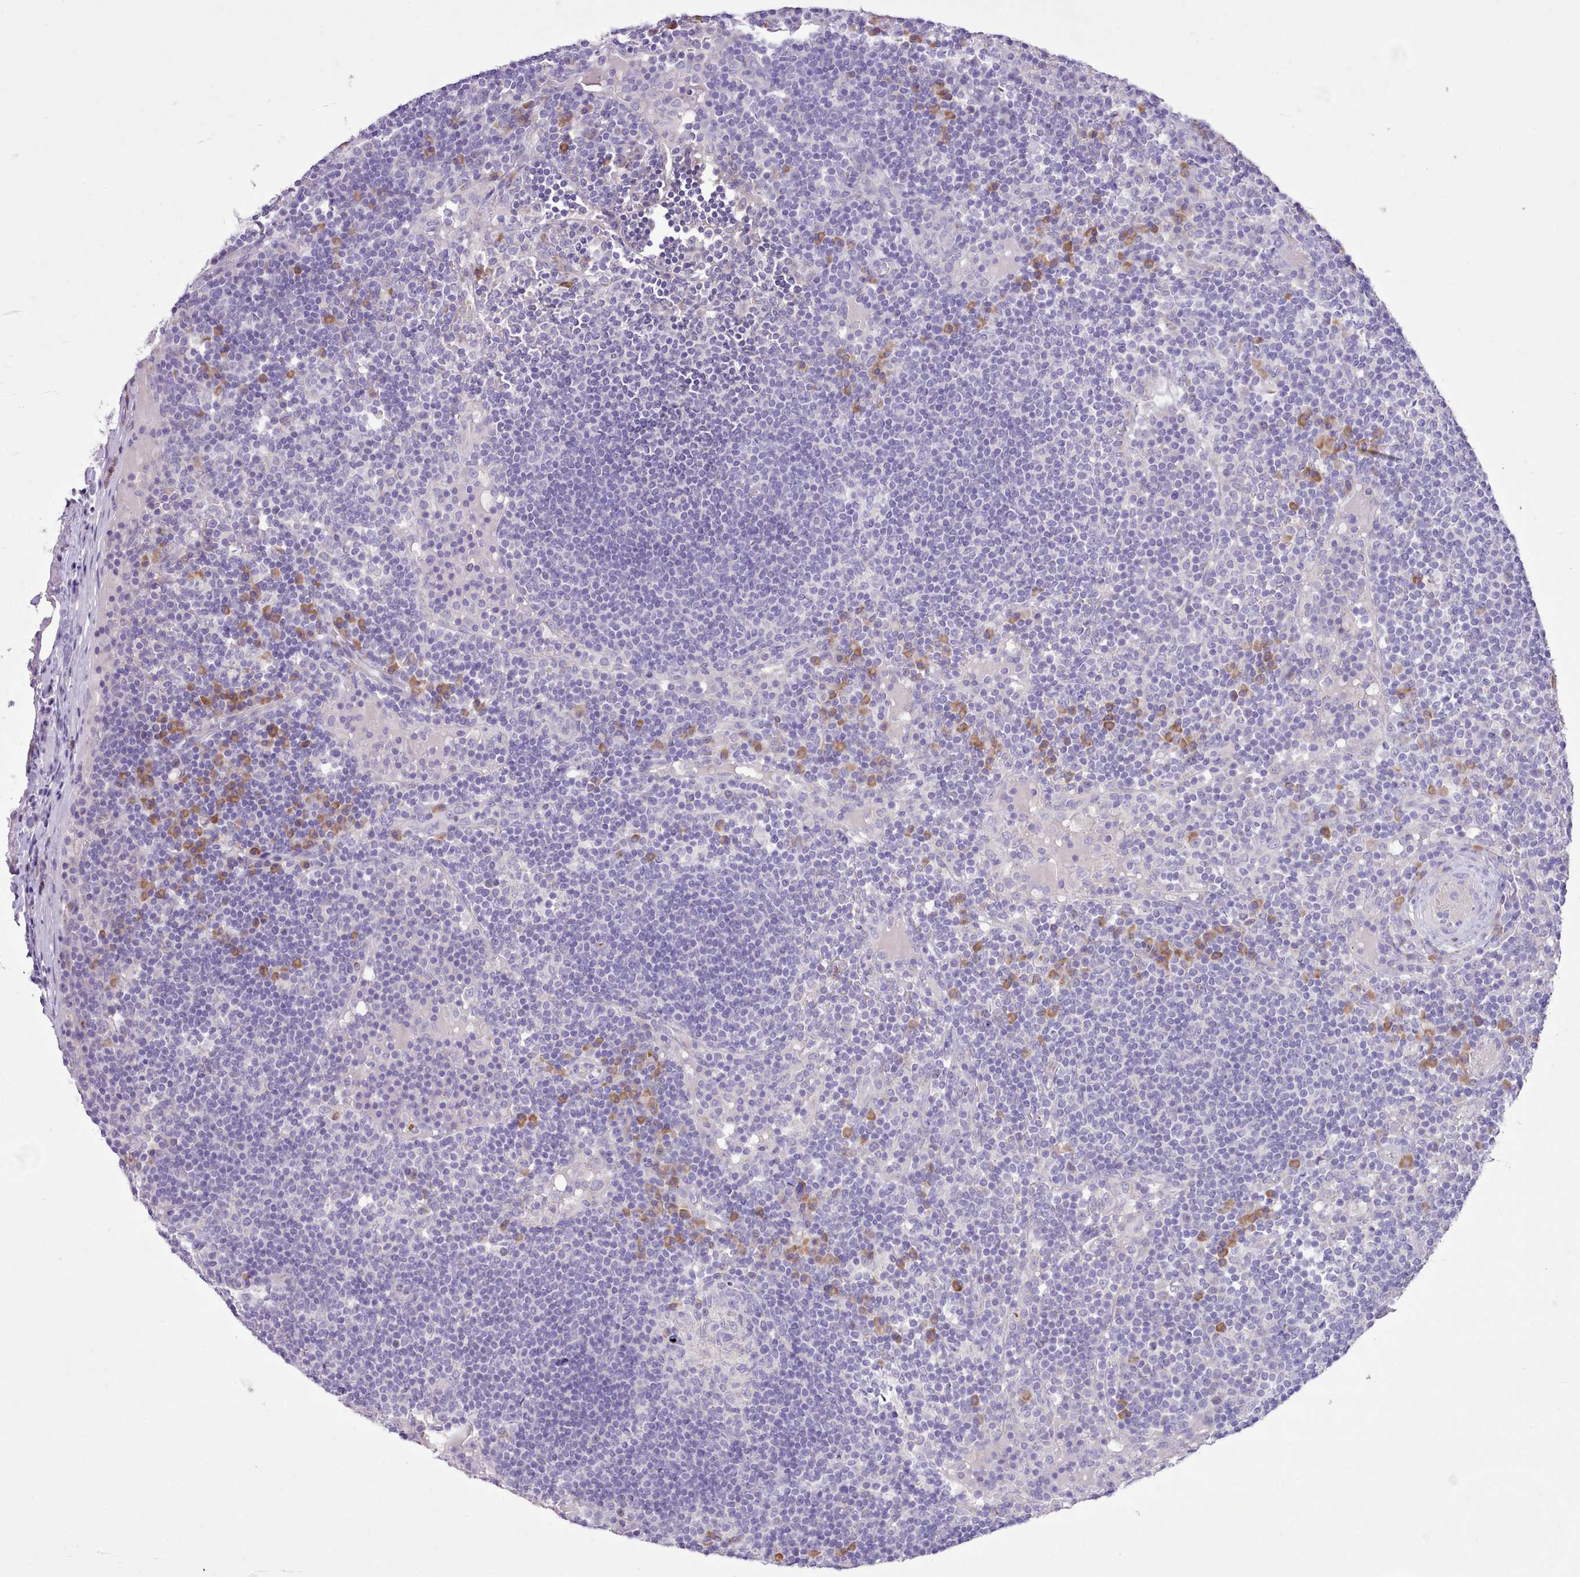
{"staining": {"intensity": "negative", "quantity": "none", "location": "none"}, "tissue": "lymph node", "cell_type": "Germinal center cells", "image_type": "normal", "snomed": [{"axis": "morphology", "description": "Normal tissue, NOS"}, {"axis": "topography", "description": "Lymph node"}], "caption": "DAB (3,3'-diaminobenzidine) immunohistochemical staining of normal lymph node displays no significant positivity in germinal center cells. (Brightfield microscopy of DAB IHC at high magnification).", "gene": "CCL1", "patient": {"sex": "male", "age": 53}}